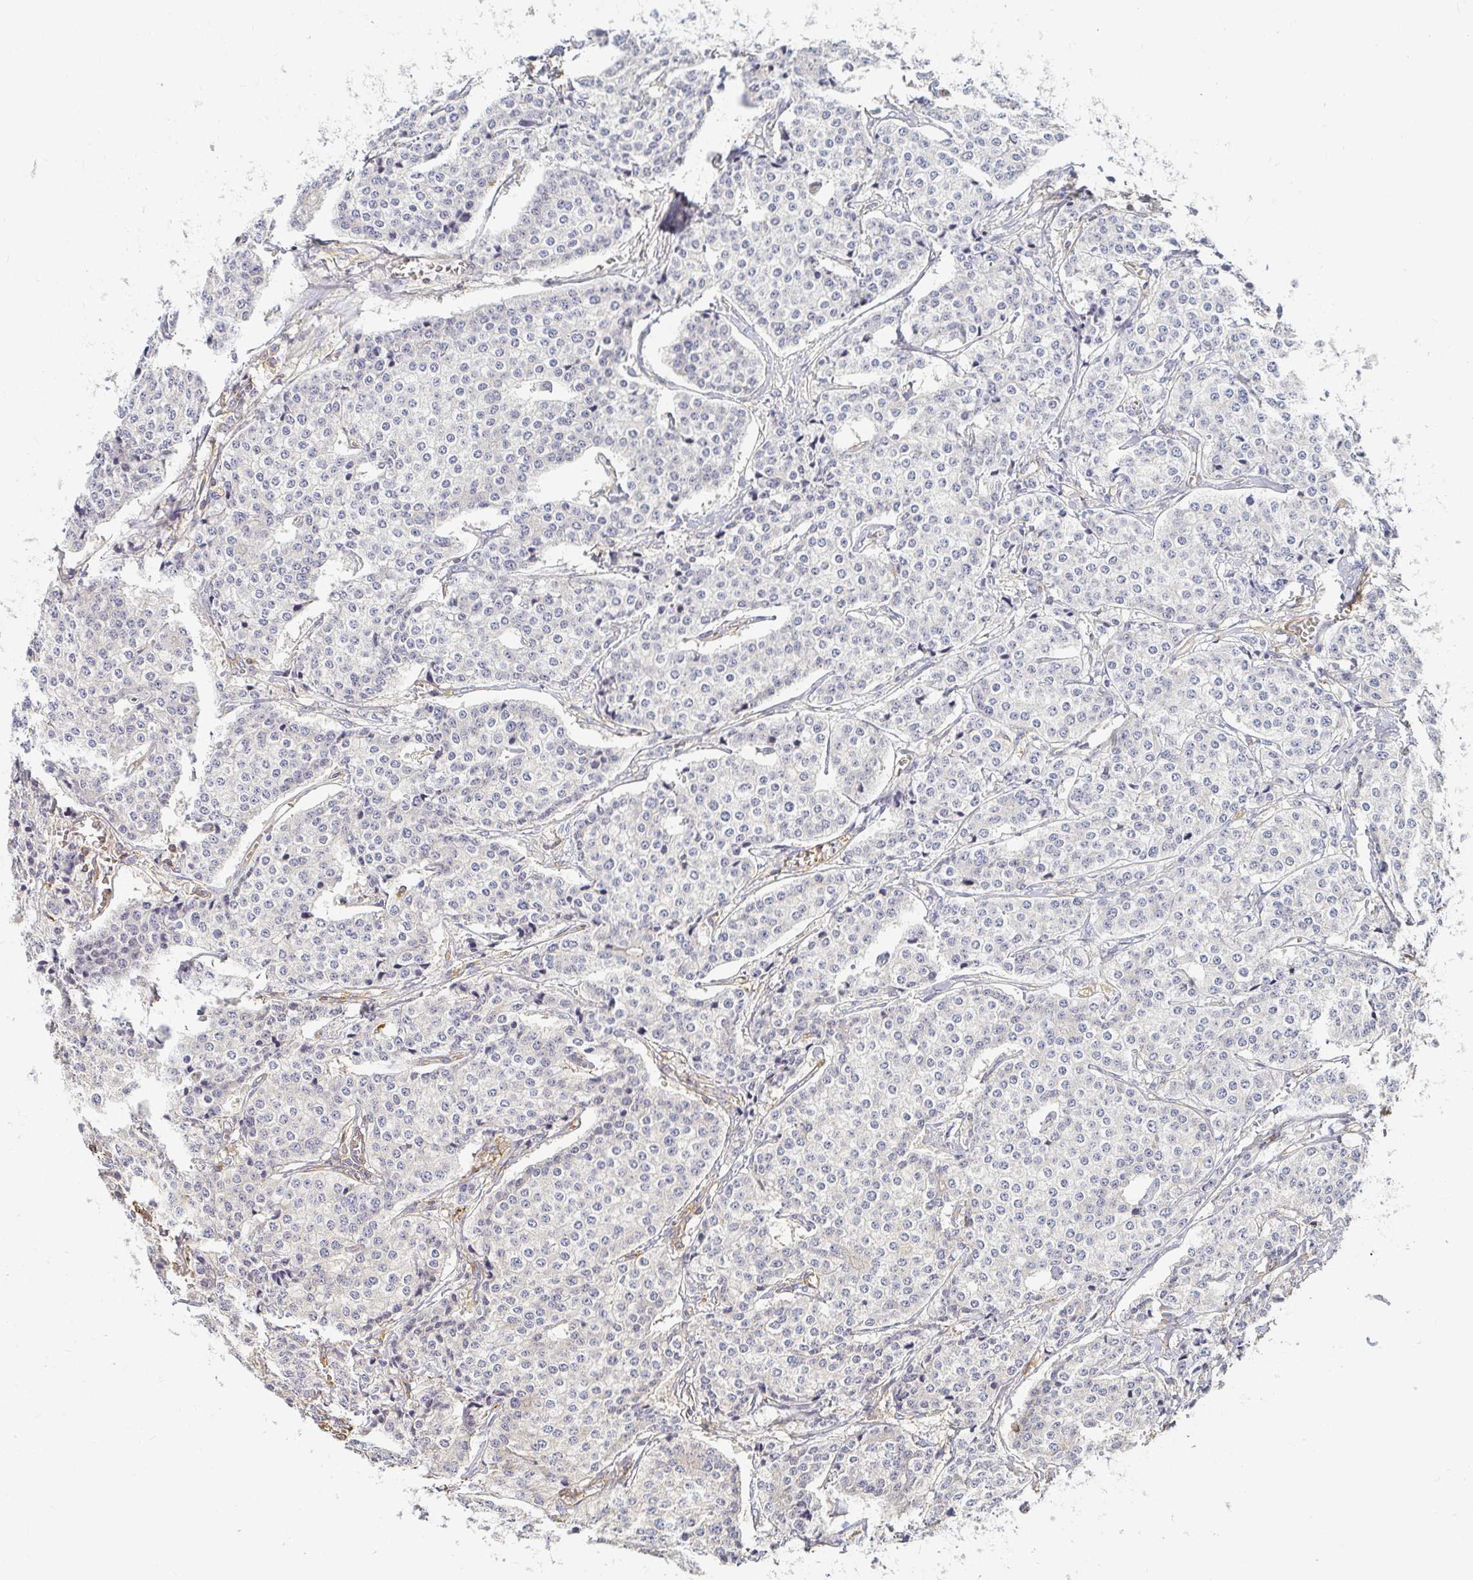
{"staining": {"intensity": "negative", "quantity": "none", "location": "none"}, "tissue": "carcinoid", "cell_type": "Tumor cells", "image_type": "cancer", "snomed": [{"axis": "morphology", "description": "Carcinoid, malignant, NOS"}, {"axis": "topography", "description": "Small intestine"}], "caption": "An immunohistochemistry (IHC) histopathology image of carcinoid (malignant) is shown. There is no staining in tumor cells of carcinoid (malignant).", "gene": "TSPAN19", "patient": {"sex": "female", "age": 64}}